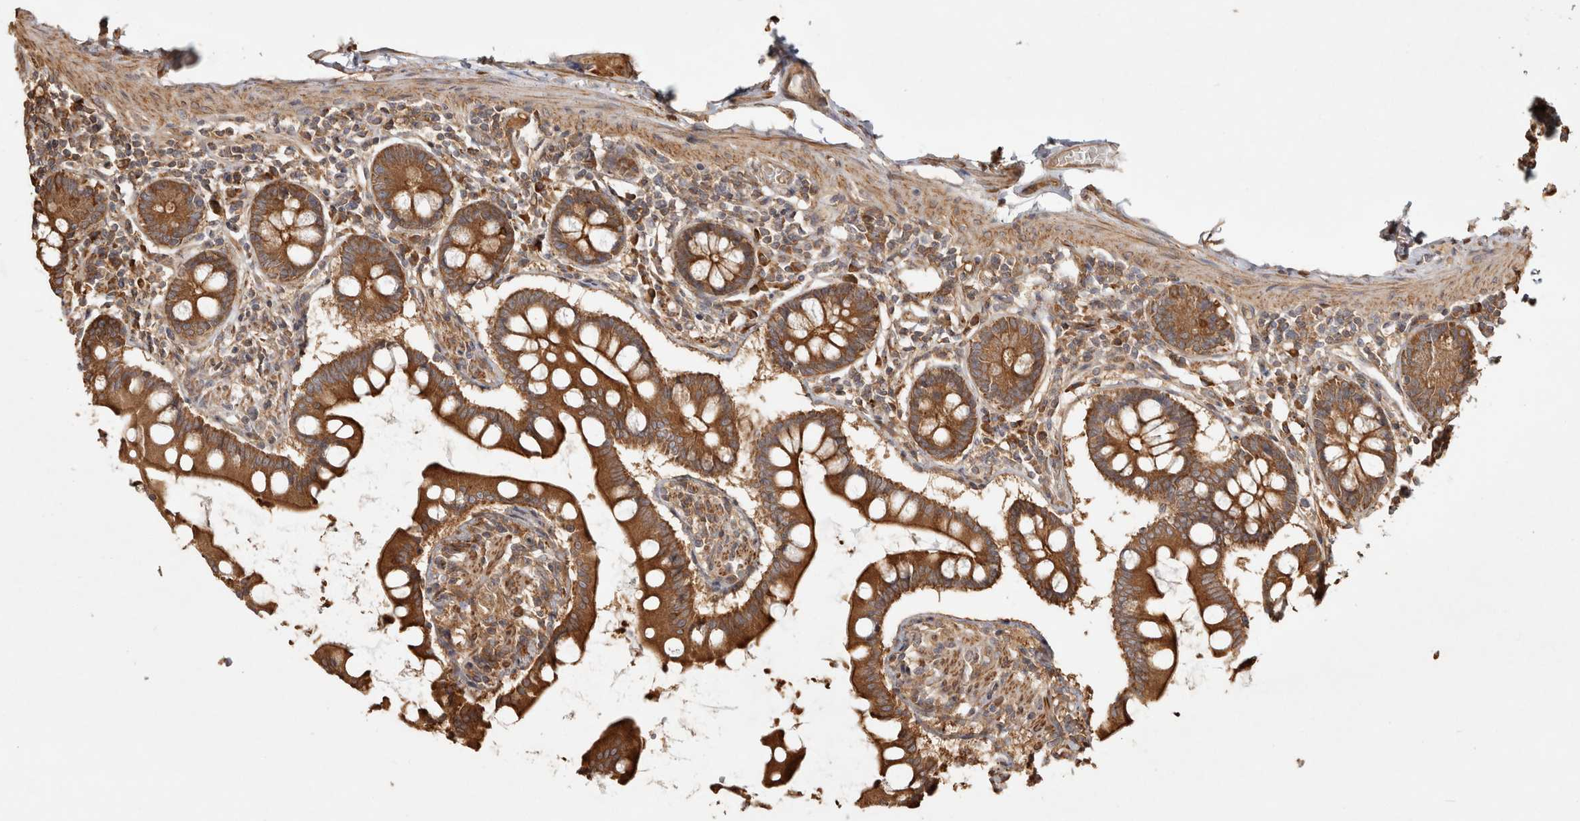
{"staining": {"intensity": "strong", "quantity": ">75%", "location": "cytoplasmic/membranous"}, "tissue": "small intestine", "cell_type": "Glandular cells", "image_type": "normal", "snomed": [{"axis": "morphology", "description": "Normal tissue, NOS"}, {"axis": "topography", "description": "Small intestine"}], "caption": "This histopathology image displays immunohistochemistry staining of benign small intestine, with high strong cytoplasmic/membranous staining in about >75% of glandular cells.", "gene": "CAMSAP2", "patient": {"sex": "male", "age": 41}}